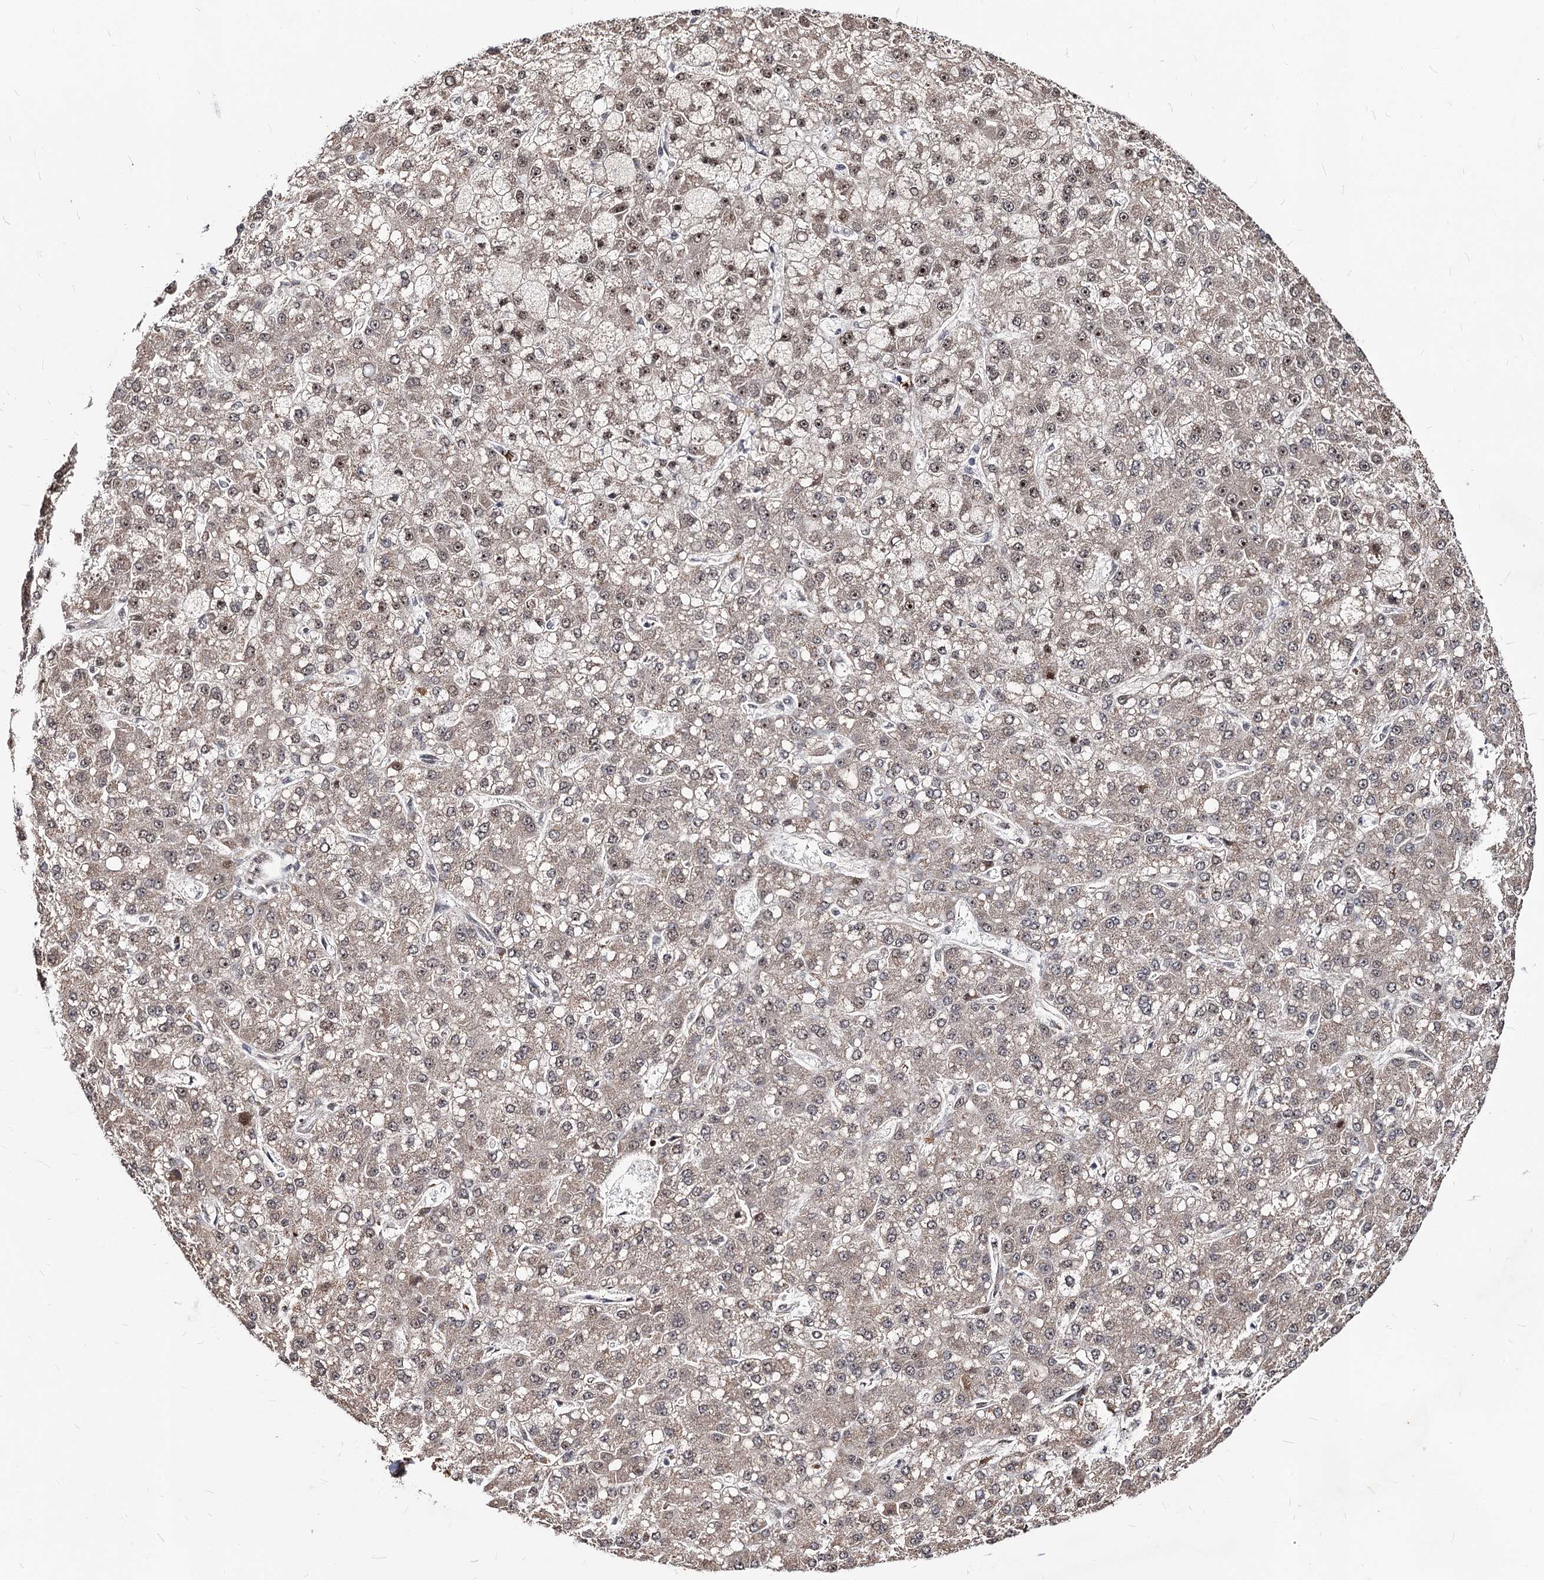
{"staining": {"intensity": "weak", "quantity": ">75%", "location": "cytoplasmic/membranous,nuclear"}, "tissue": "liver cancer", "cell_type": "Tumor cells", "image_type": "cancer", "snomed": [{"axis": "morphology", "description": "Carcinoma, Hepatocellular, NOS"}, {"axis": "topography", "description": "Liver"}], "caption": "Liver cancer (hepatocellular carcinoma) tissue reveals weak cytoplasmic/membranous and nuclear staining in approximately >75% of tumor cells The staining is performed using DAB brown chromogen to label protein expression. The nuclei are counter-stained blue using hematoxylin.", "gene": "SFSWAP", "patient": {"sex": "male", "age": 67}}